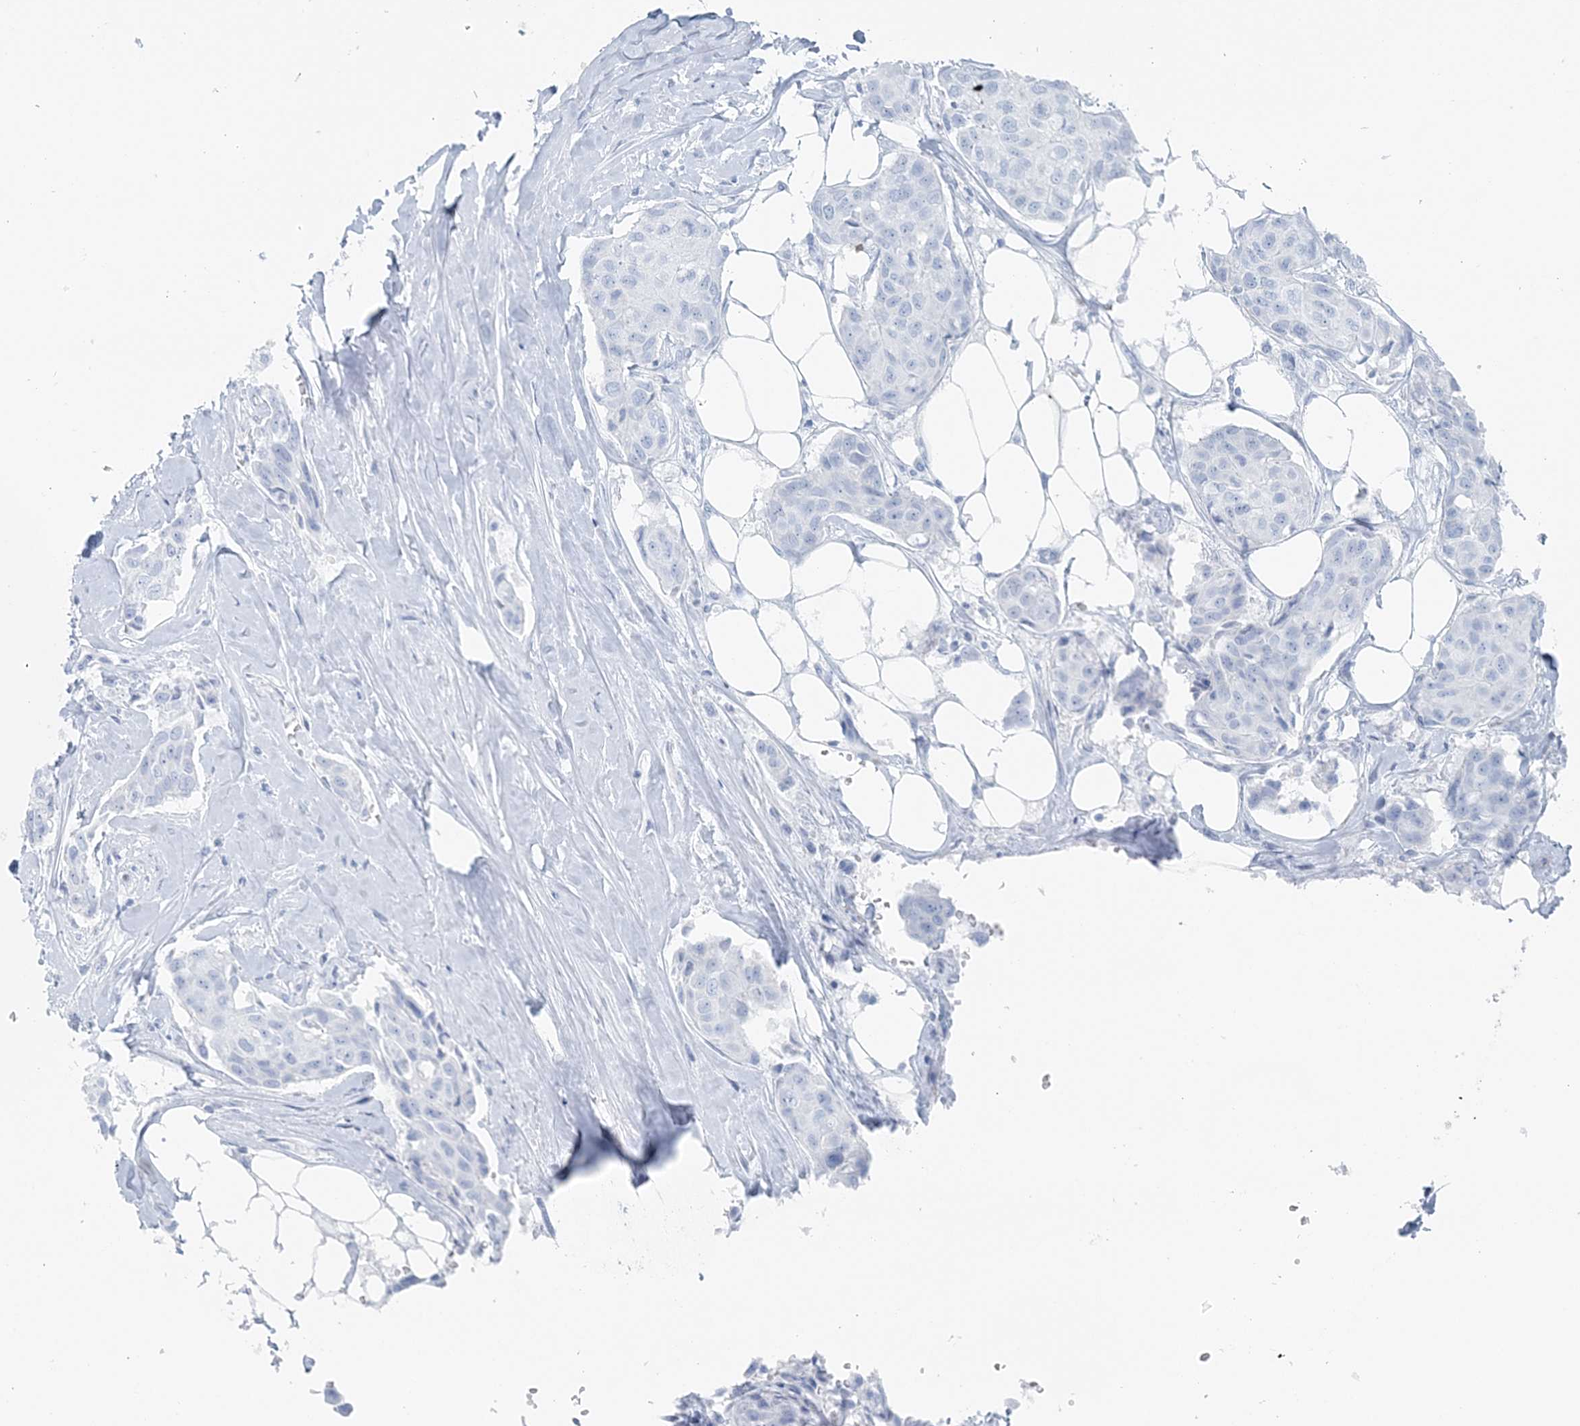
{"staining": {"intensity": "negative", "quantity": "none", "location": "none"}, "tissue": "breast cancer", "cell_type": "Tumor cells", "image_type": "cancer", "snomed": [{"axis": "morphology", "description": "Duct carcinoma"}, {"axis": "topography", "description": "Breast"}], "caption": "Infiltrating ductal carcinoma (breast) was stained to show a protein in brown. There is no significant staining in tumor cells.", "gene": "ATP11A", "patient": {"sex": "female", "age": 80}}